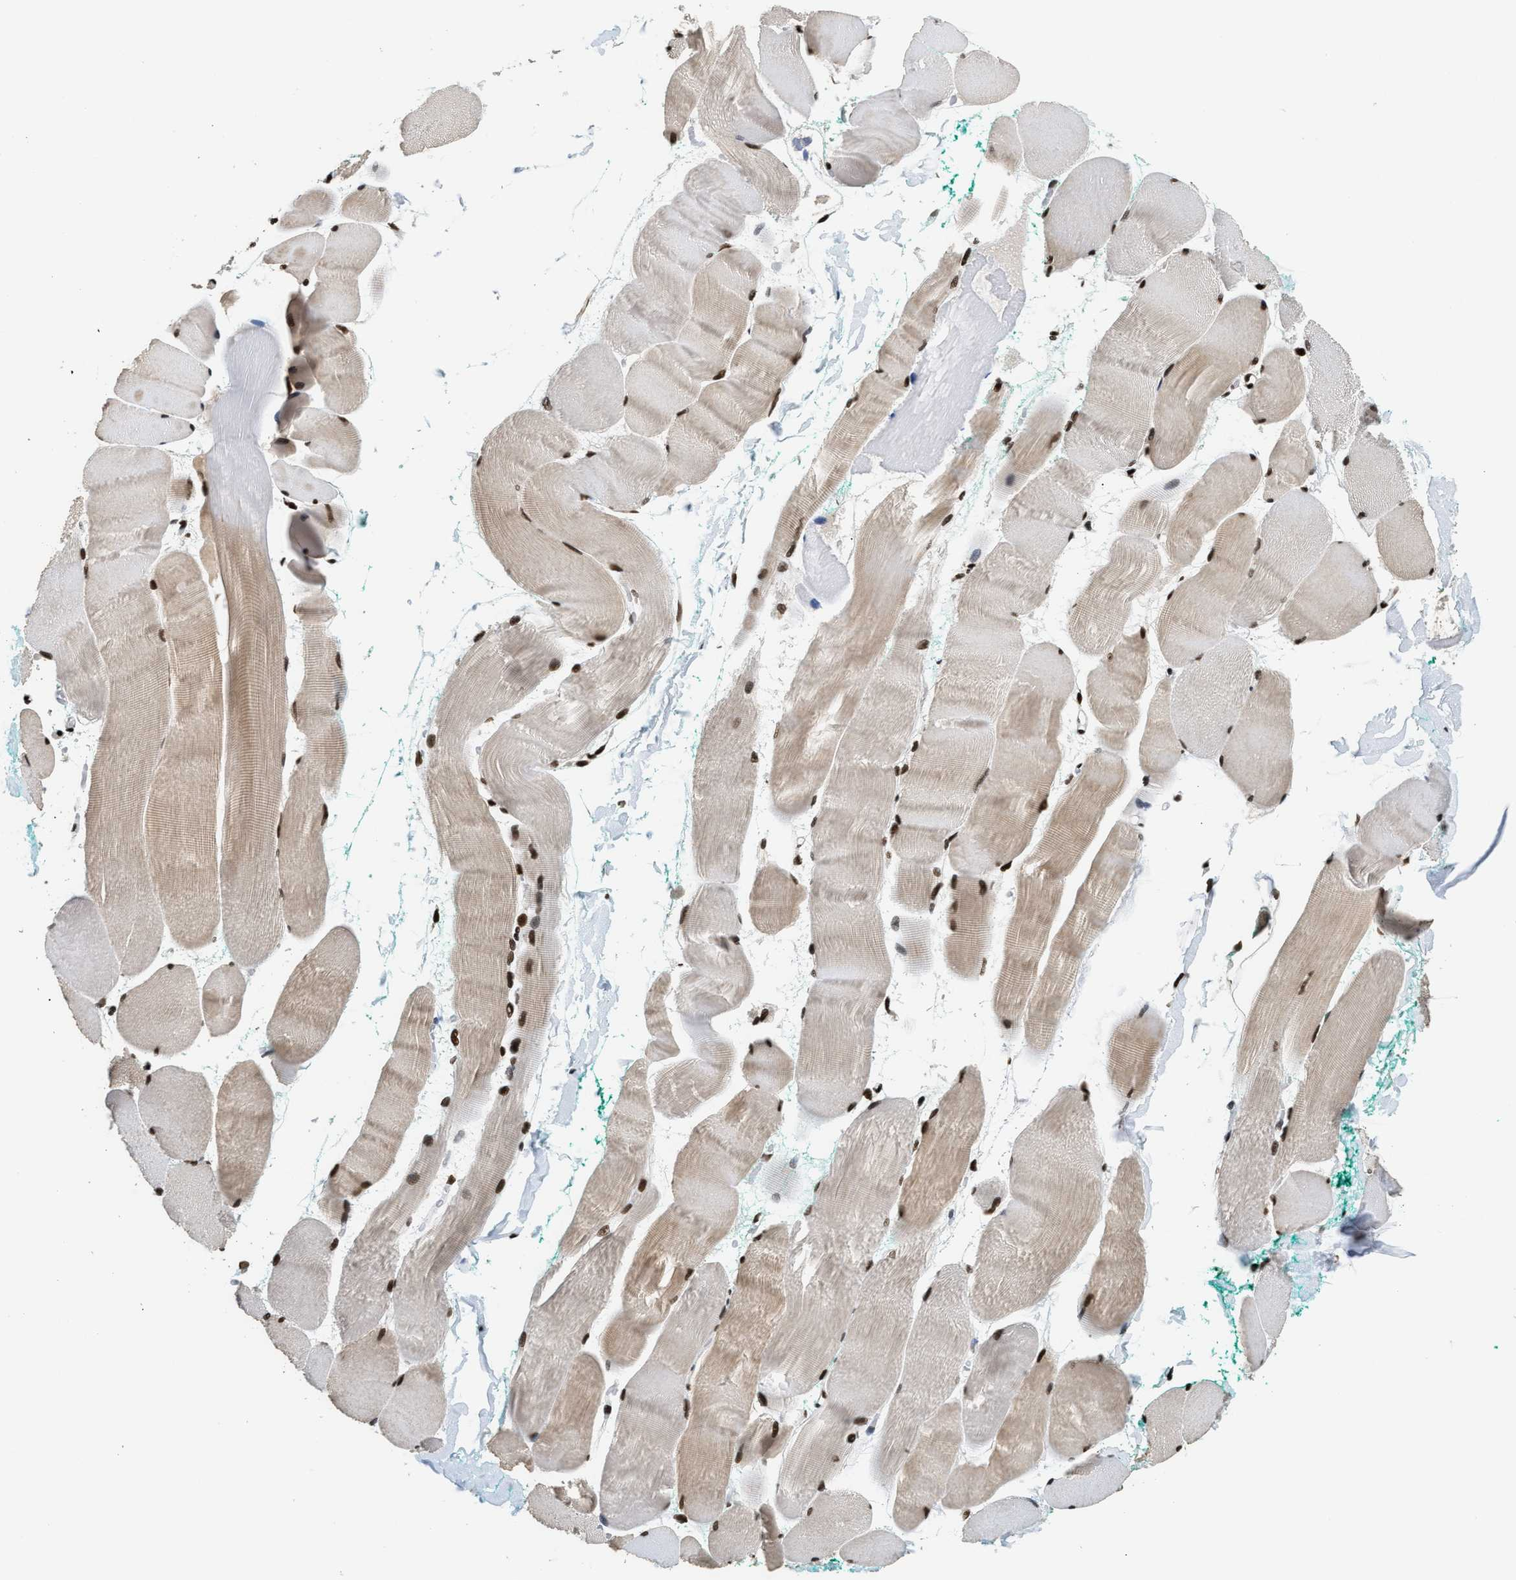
{"staining": {"intensity": "strong", "quantity": ">75%", "location": "cytoplasmic/membranous,nuclear"}, "tissue": "skeletal muscle", "cell_type": "Myocytes", "image_type": "normal", "snomed": [{"axis": "morphology", "description": "Normal tissue, NOS"}, {"axis": "morphology", "description": "Squamous cell carcinoma, NOS"}, {"axis": "topography", "description": "Skeletal muscle"}], "caption": "DAB immunohistochemical staining of normal skeletal muscle shows strong cytoplasmic/membranous,nuclear protein expression in about >75% of myocytes.", "gene": "RAD21", "patient": {"sex": "male", "age": 51}}